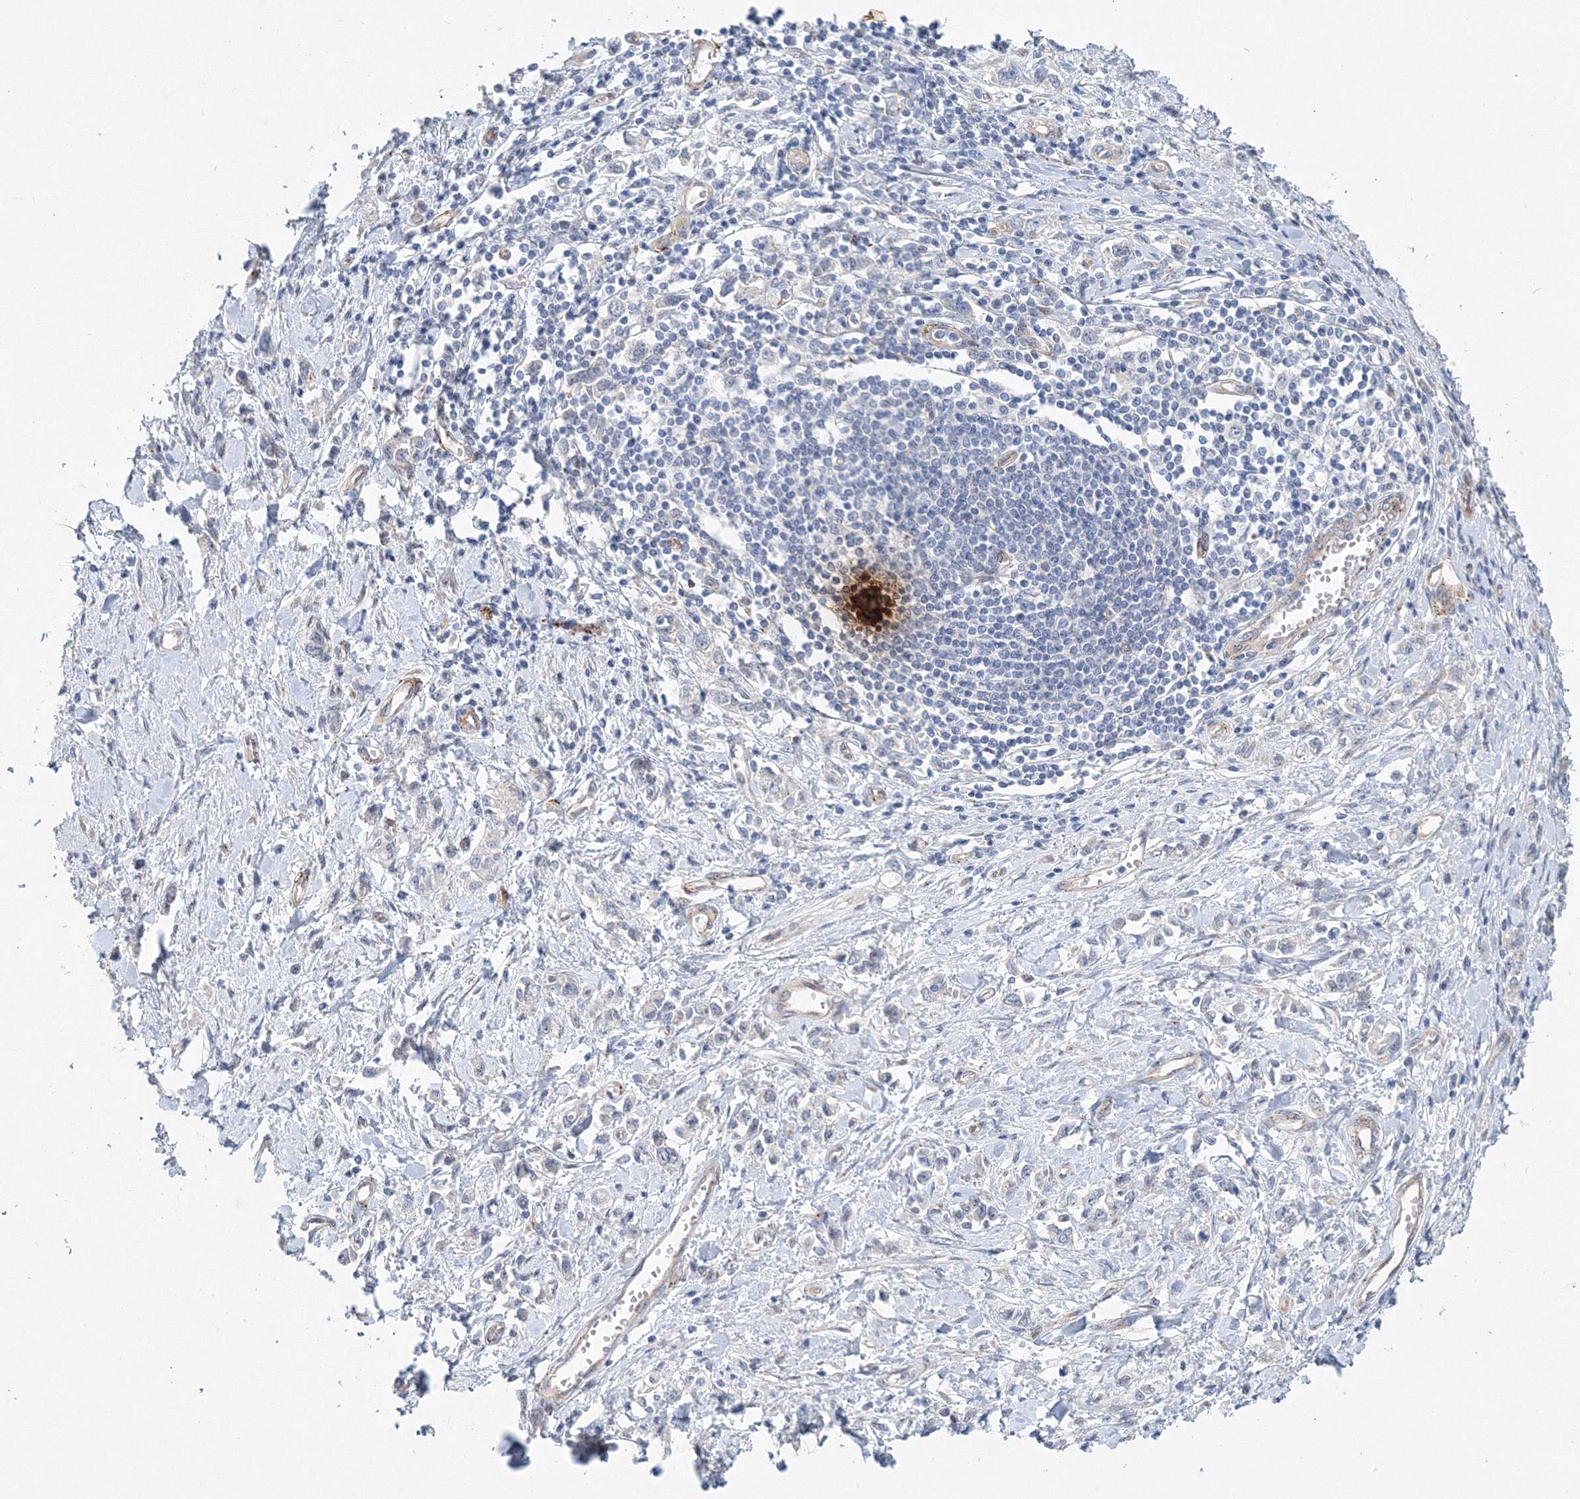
{"staining": {"intensity": "negative", "quantity": "none", "location": "none"}, "tissue": "stomach cancer", "cell_type": "Tumor cells", "image_type": "cancer", "snomed": [{"axis": "morphology", "description": "Adenocarcinoma, NOS"}, {"axis": "topography", "description": "Stomach"}], "caption": "Micrograph shows no protein positivity in tumor cells of stomach cancer (adenocarcinoma) tissue.", "gene": "TANC1", "patient": {"sex": "female", "age": 76}}